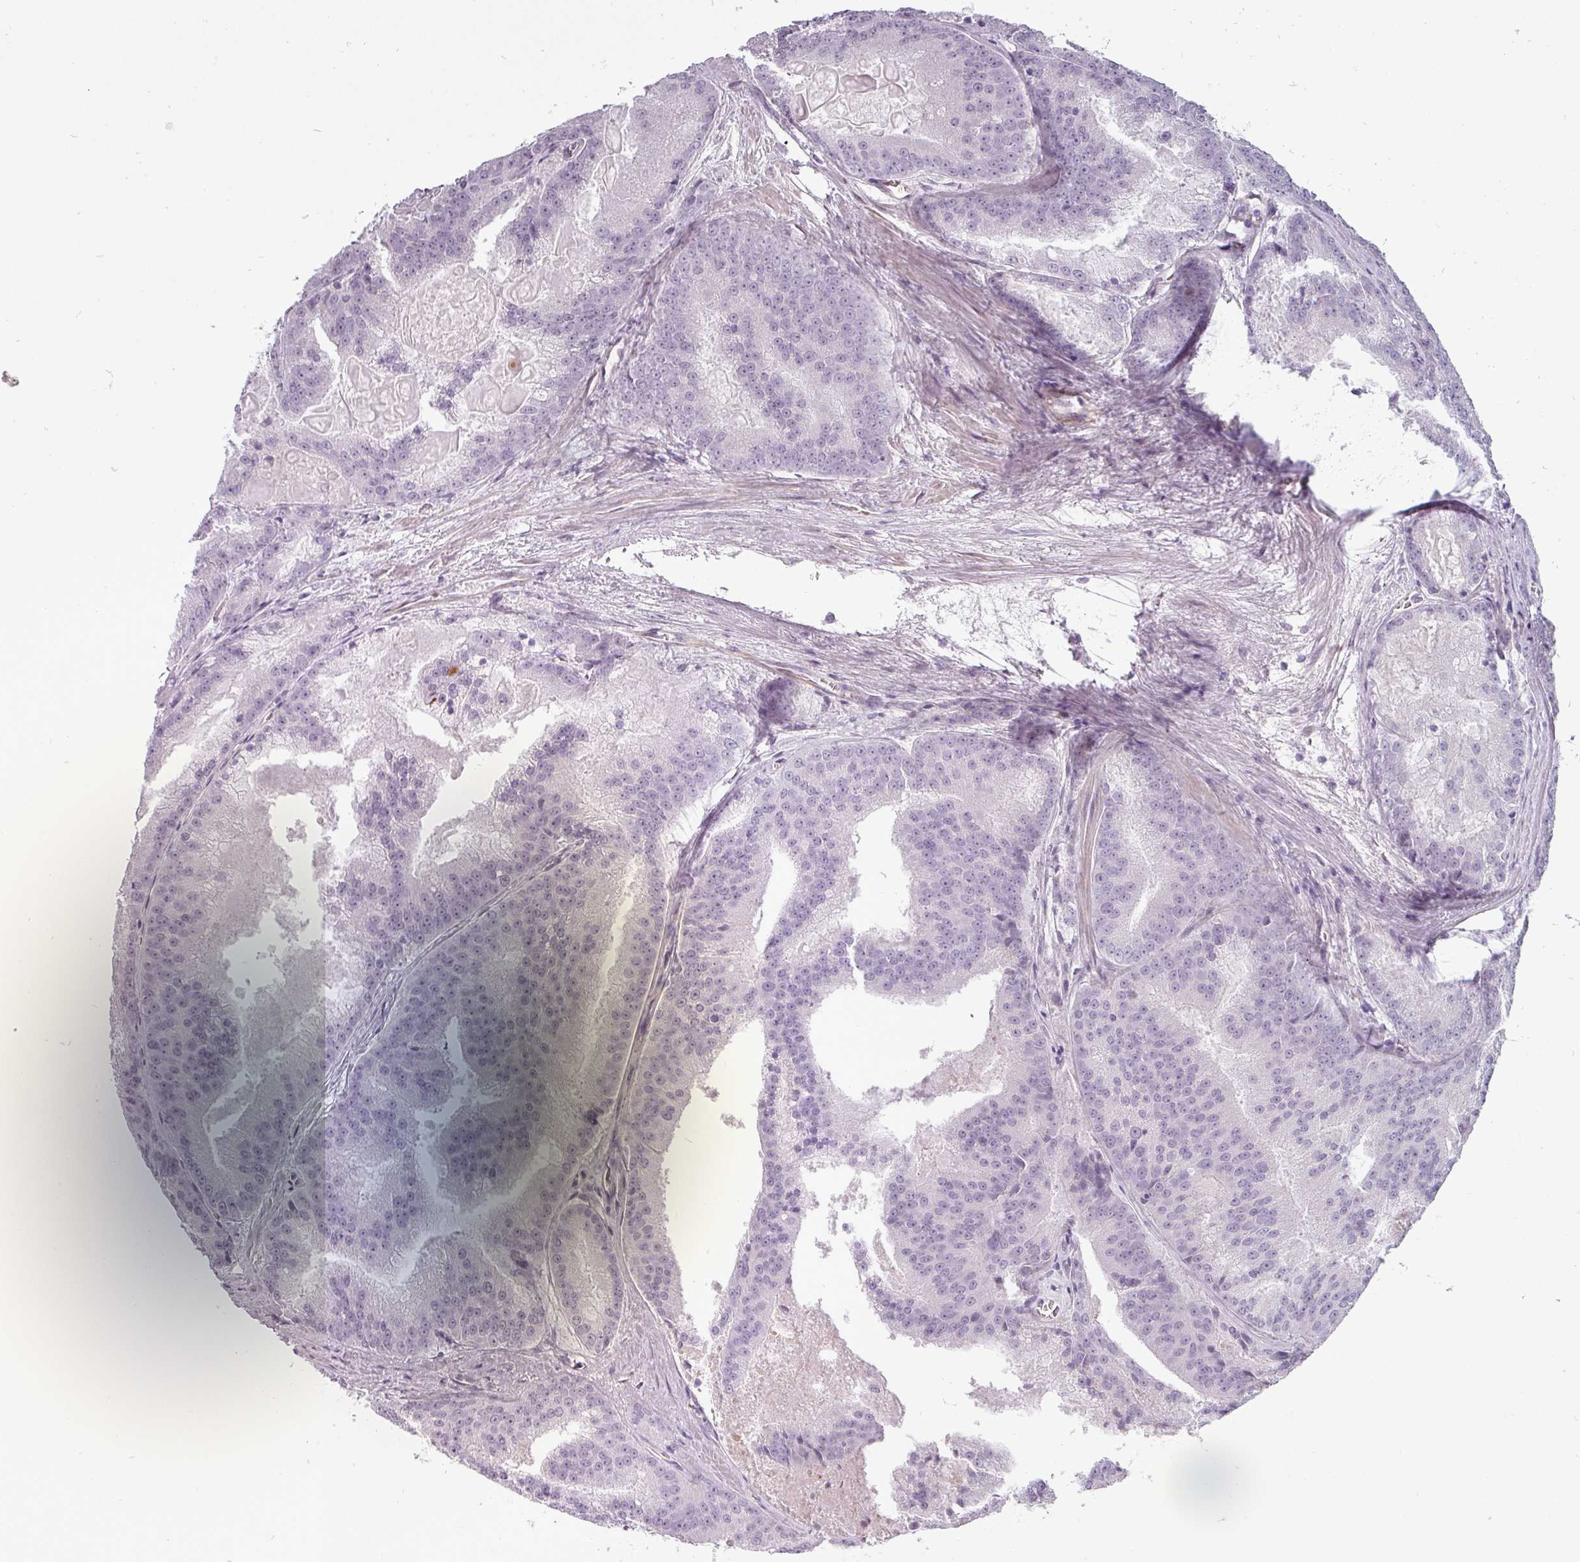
{"staining": {"intensity": "negative", "quantity": "none", "location": "none"}, "tissue": "prostate cancer", "cell_type": "Tumor cells", "image_type": "cancer", "snomed": [{"axis": "morphology", "description": "Adenocarcinoma, High grade"}, {"axis": "topography", "description": "Prostate"}], "caption": "A histopathology image of human high-grade adenocarcinoma (prostate) is negative for staining in tumor cells. The staining is performed using DAB (3,3'-diaminobenzidine) brown chromogen with nuclei counter-stained in using hematoxylin.", "gene": "CHRDL1", "patient": {"sex": "male", "age": 61}}